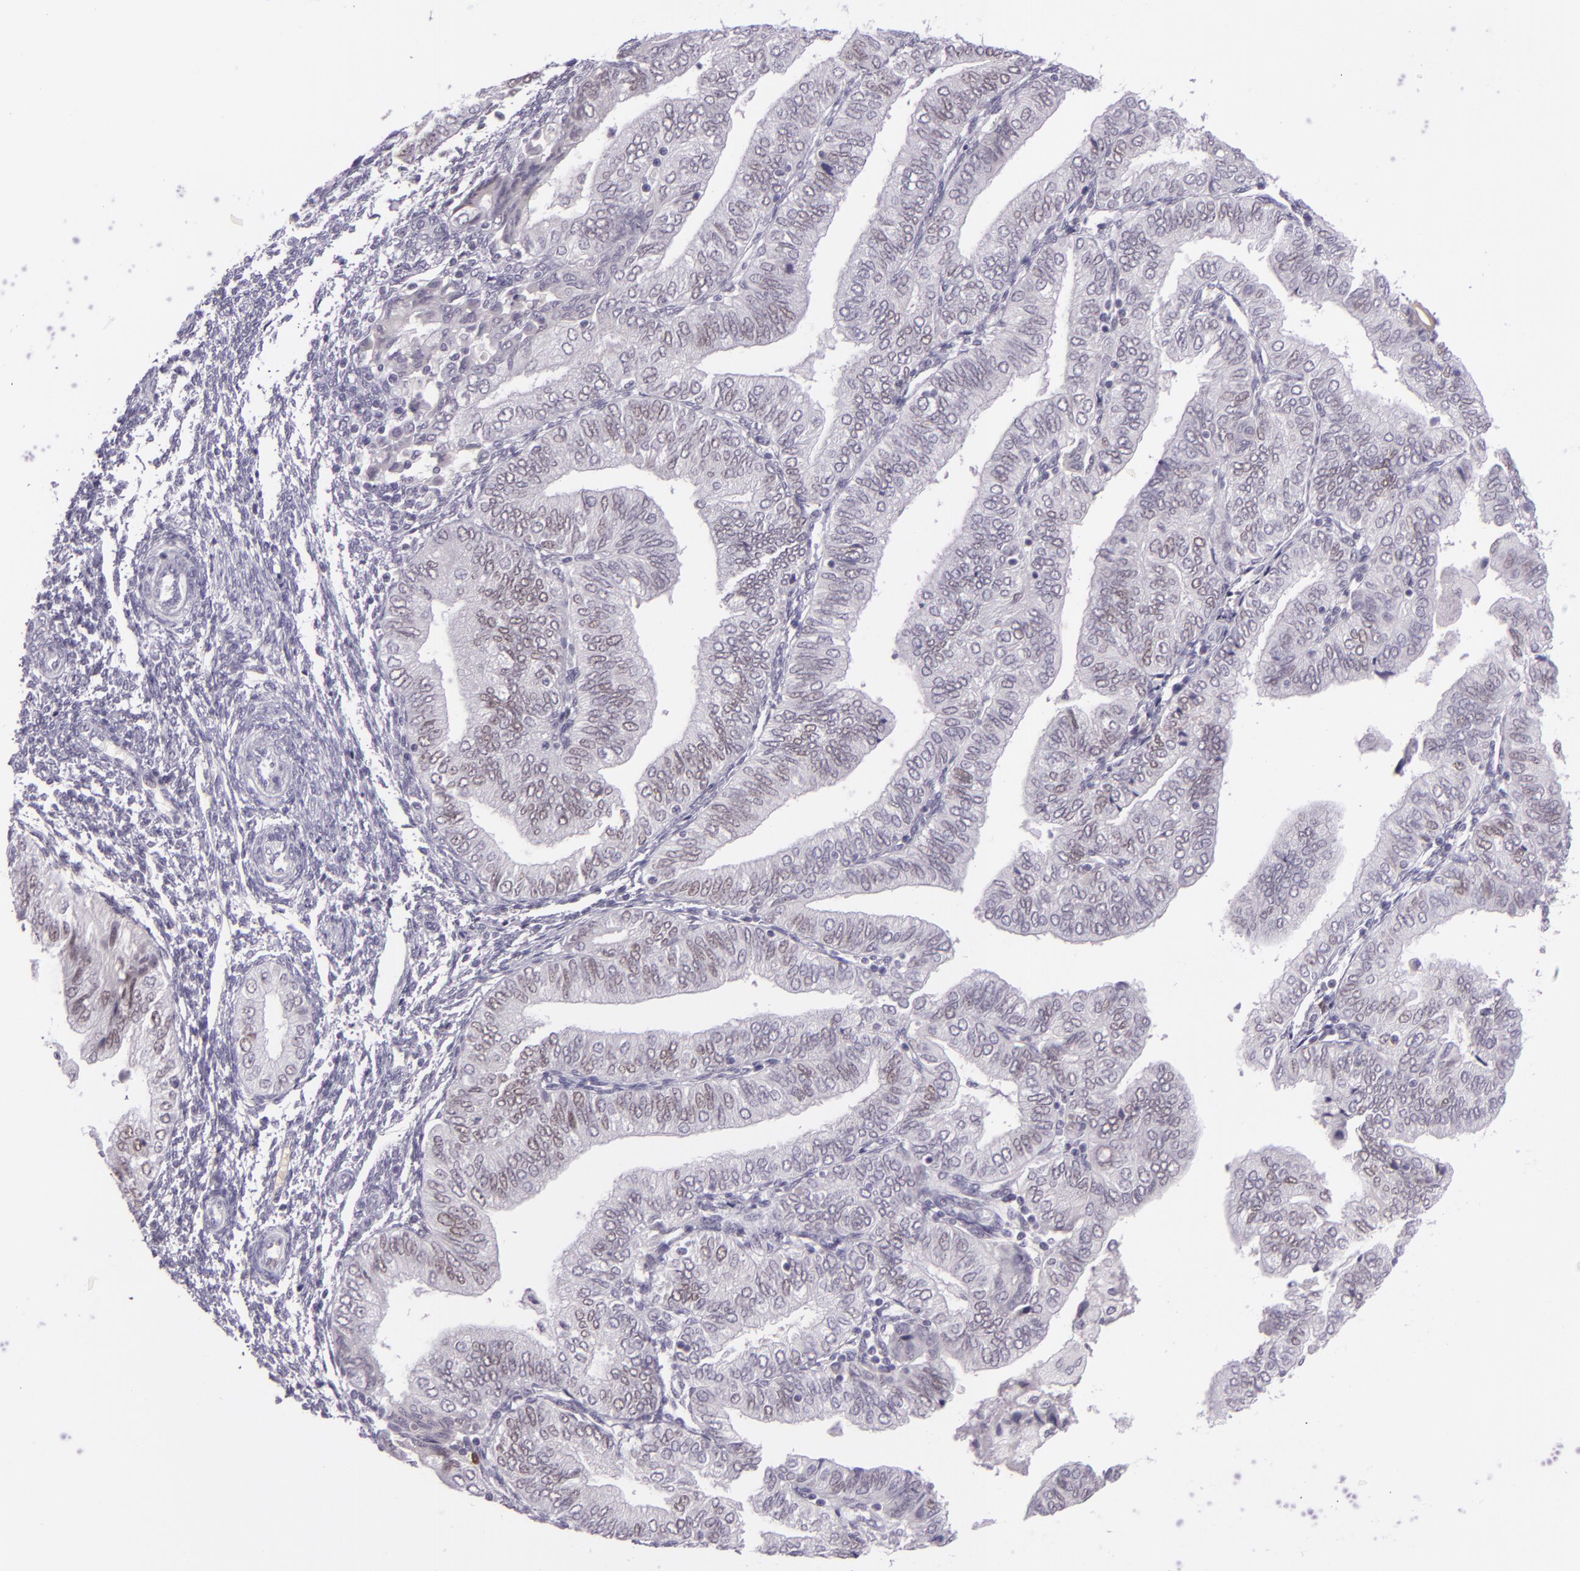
{"staining": {"intensity": "weak", "quantity": "<25%", "location": "nuclear"}, "tissue": "endometrial cancer", "cell_type": "Tumor cells", "image_type": "cancer", "snomed": [{"axis": "morphology", "description": "Adenocarcinoma, NOS"}, {"axis": "topography", "description": "Endometrium"}], "caption": "A high-resolution image shows IHC staining of adenocarcinoma (endometrial), which displays no significant positivity in tumor cells.", "gene": "CHEK2", "patient": {"sex": "female", "age": 51}}